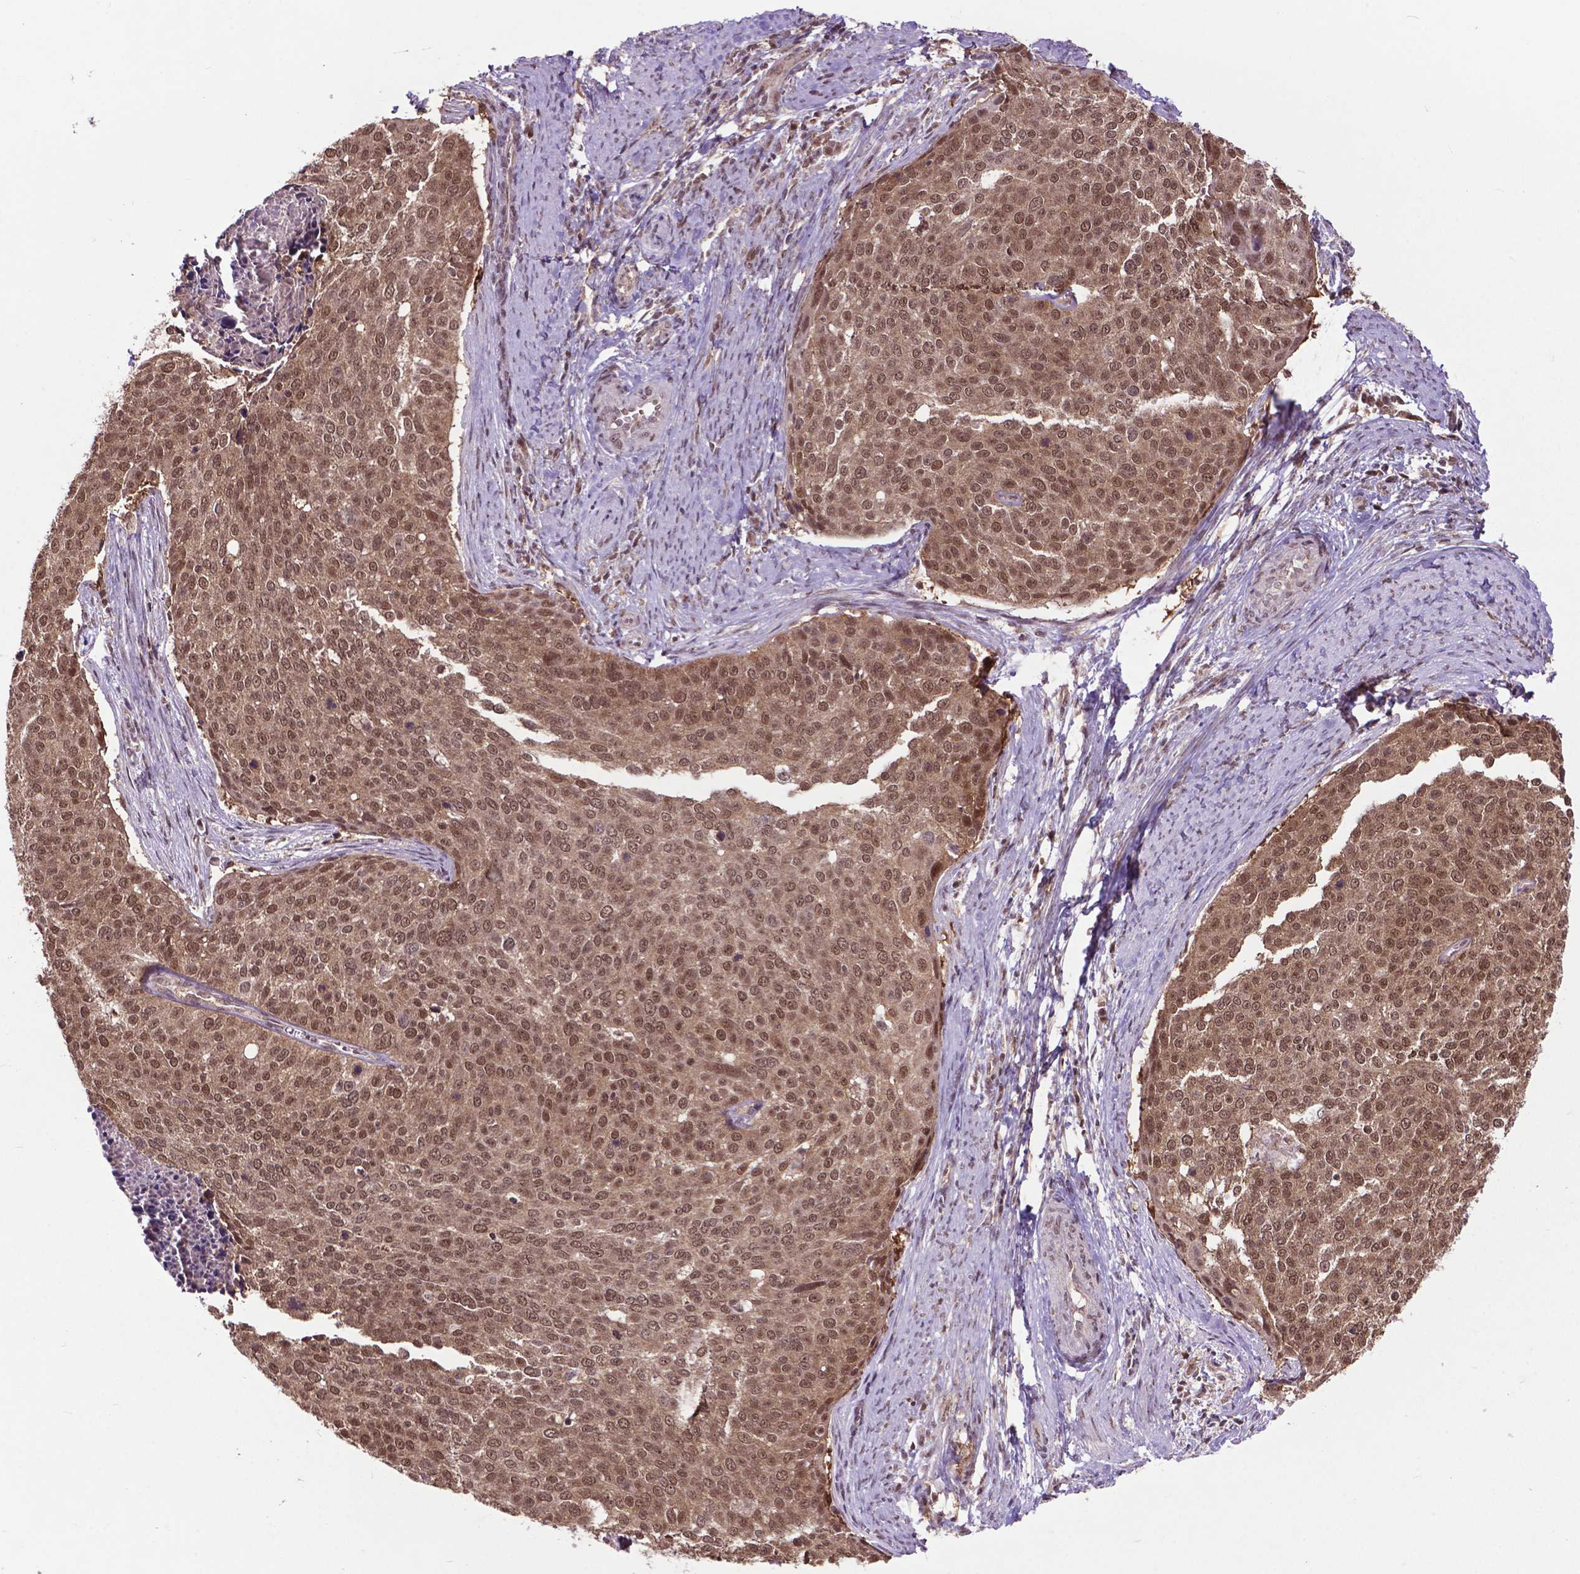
{"staining": {"intensity": "moderate", "quantity": ">75%", "location": "cytoplasmic/membranous,nuclear"}, "tissue": "cervical cancer", "cell_type": "Tumor cells", "image_type": "cancer", "snomed": [{"axis": "morphology", "description": "Squamous cell carcinoma, NOS"}, {"axis": "topography", "description": "Cervix"}], "caption": "Human cervical cancer stained with a brown dye displays moderate cytoplasmic/membranous and nuclear positive positivity in about >75% of tumor cells.", "gene": "FAF1", "patient": {"sex": "female", "age": 39}}